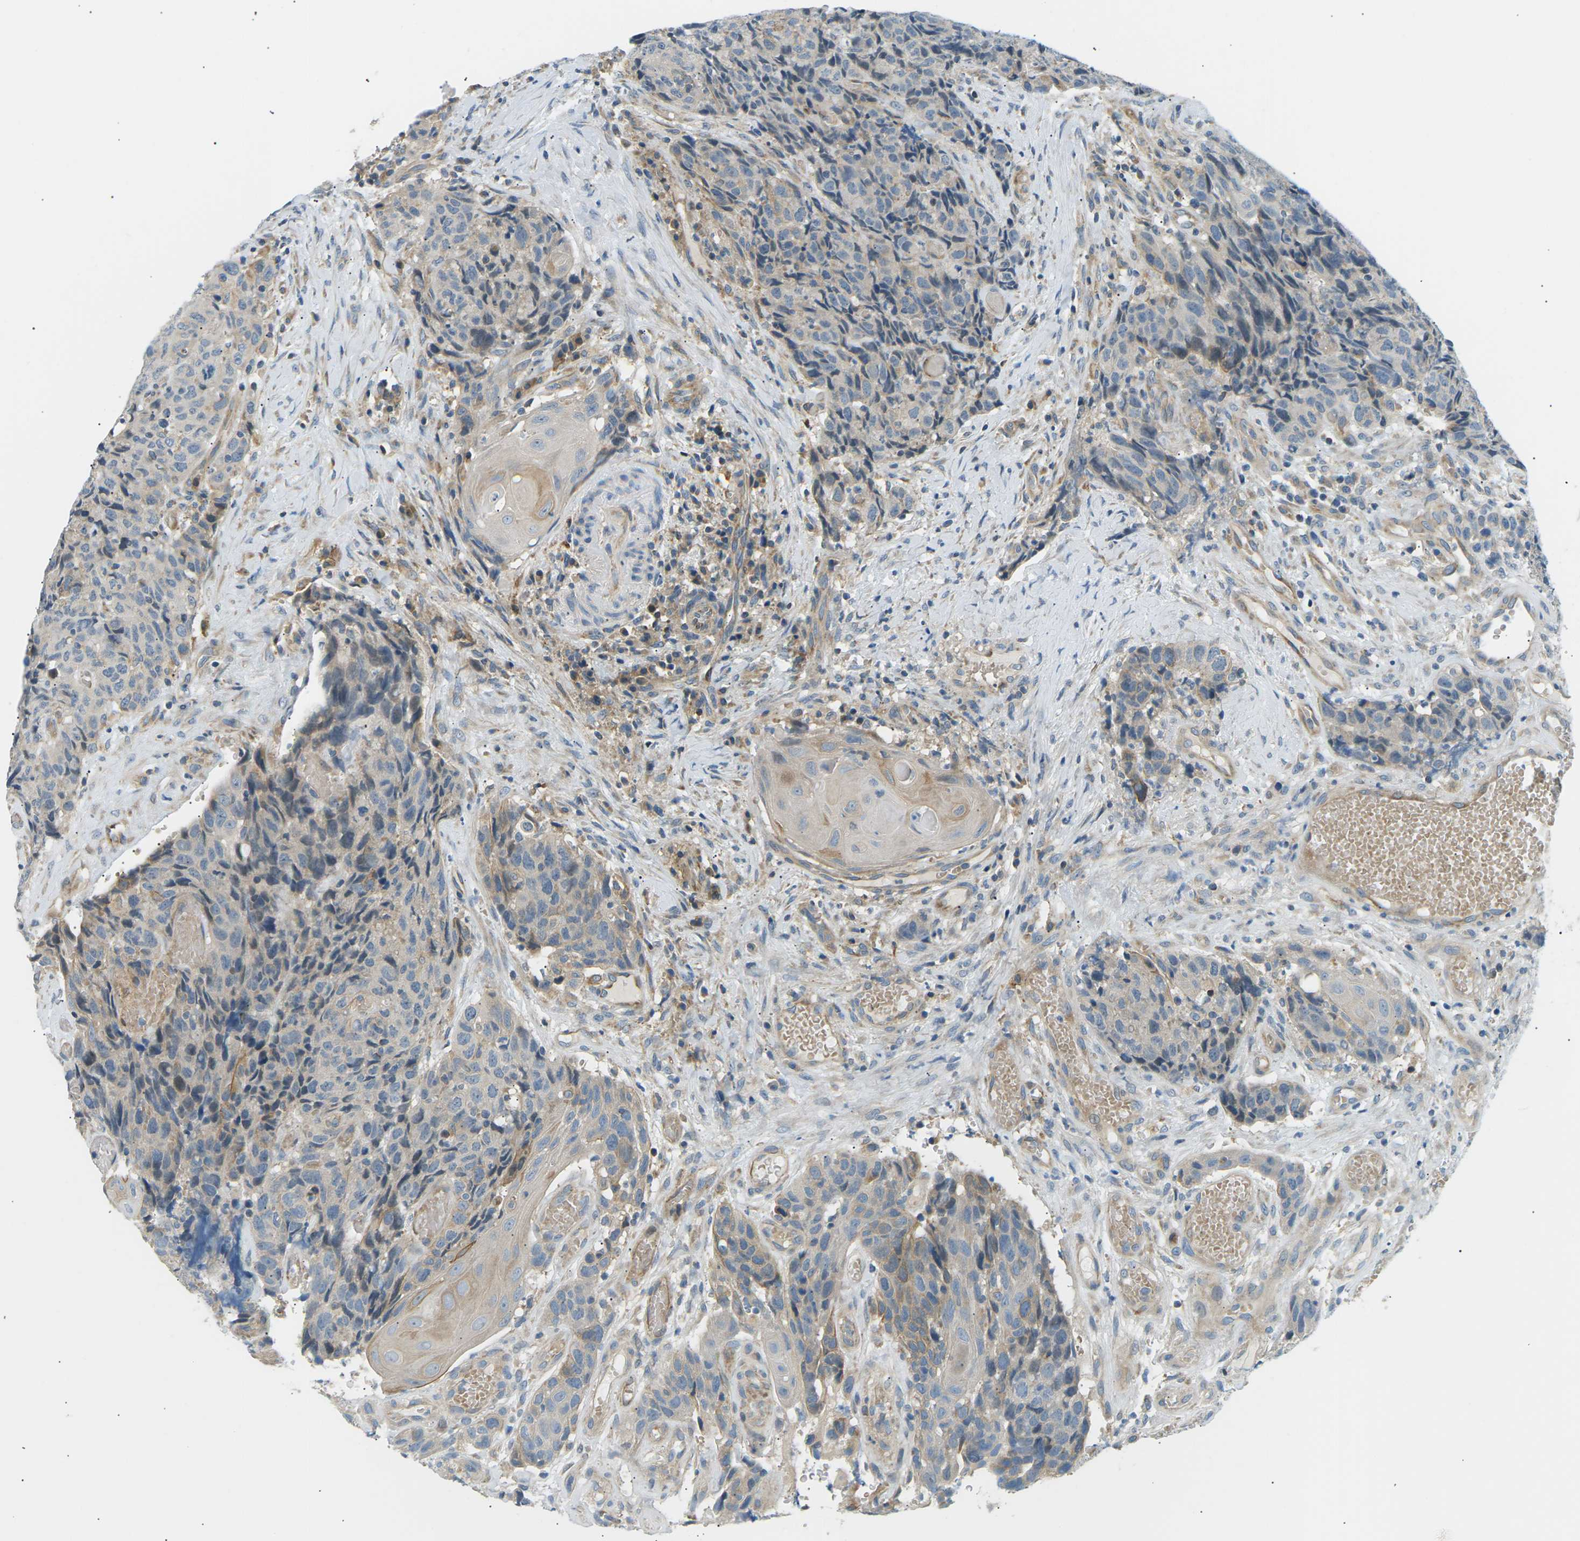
{"staining": {"intensity": "weak", "quantity": "25%-75%", "location": "cytoplasmic/membranous"}, "tissue": "head and neck cancer", "cell_type": "Tumor cells", "image_type": "cancer", "snomed": [{"axis": "morphology", "description": "Squamous cell carcinoma, NOS"}, {"axis": "topography", "description": "Head-Neck"}], "caption": "This is an image of immunohistochemistry staining of head and neck cancer (squamous cell carcinoma), which shows weak staining in the cytoplasmic/membranous of tumor cells.", "gene": "TBC1D8", "patient": {"sex": "male", "age": 66}}